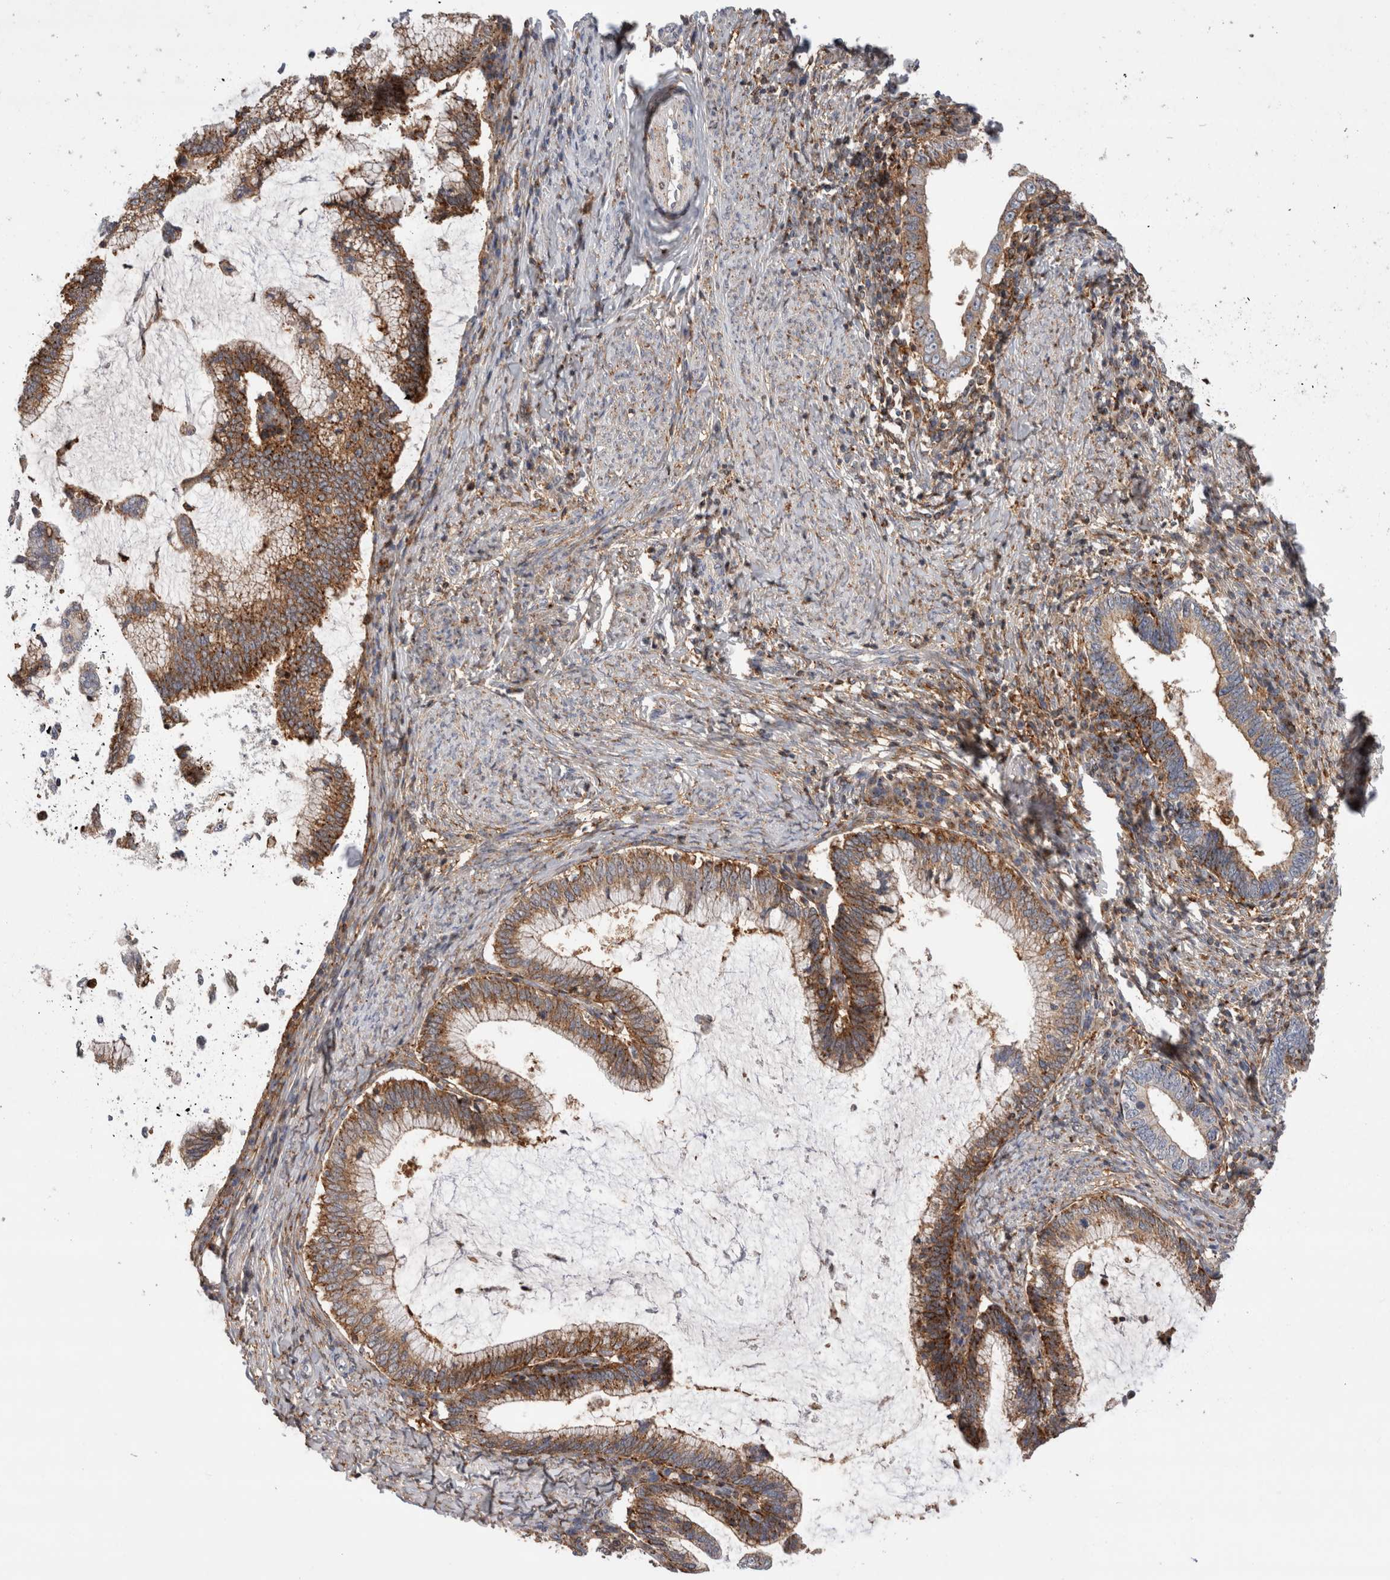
{"staining": {"intensity": "moderate", "quantity": ">75%", "location": "cytoplasmic/membranous"}, "tissue": "cervical cancer", "cell_type": "Tumor cells", "image_type": "cancer", "snomed": [{"axis": "morphology", "description": "Adenocarcinoma, NOS"}, {"axis": "topography", "description": "Cervix"}], "caption": "An image of human cervical cancer (adenocarcinoma) stained for a protein shows moderate cytoplasmic/membranous brown staining in tumor cells.", "gene": "CCDC88B", "patient": {"sex": "female", "age": 36}}